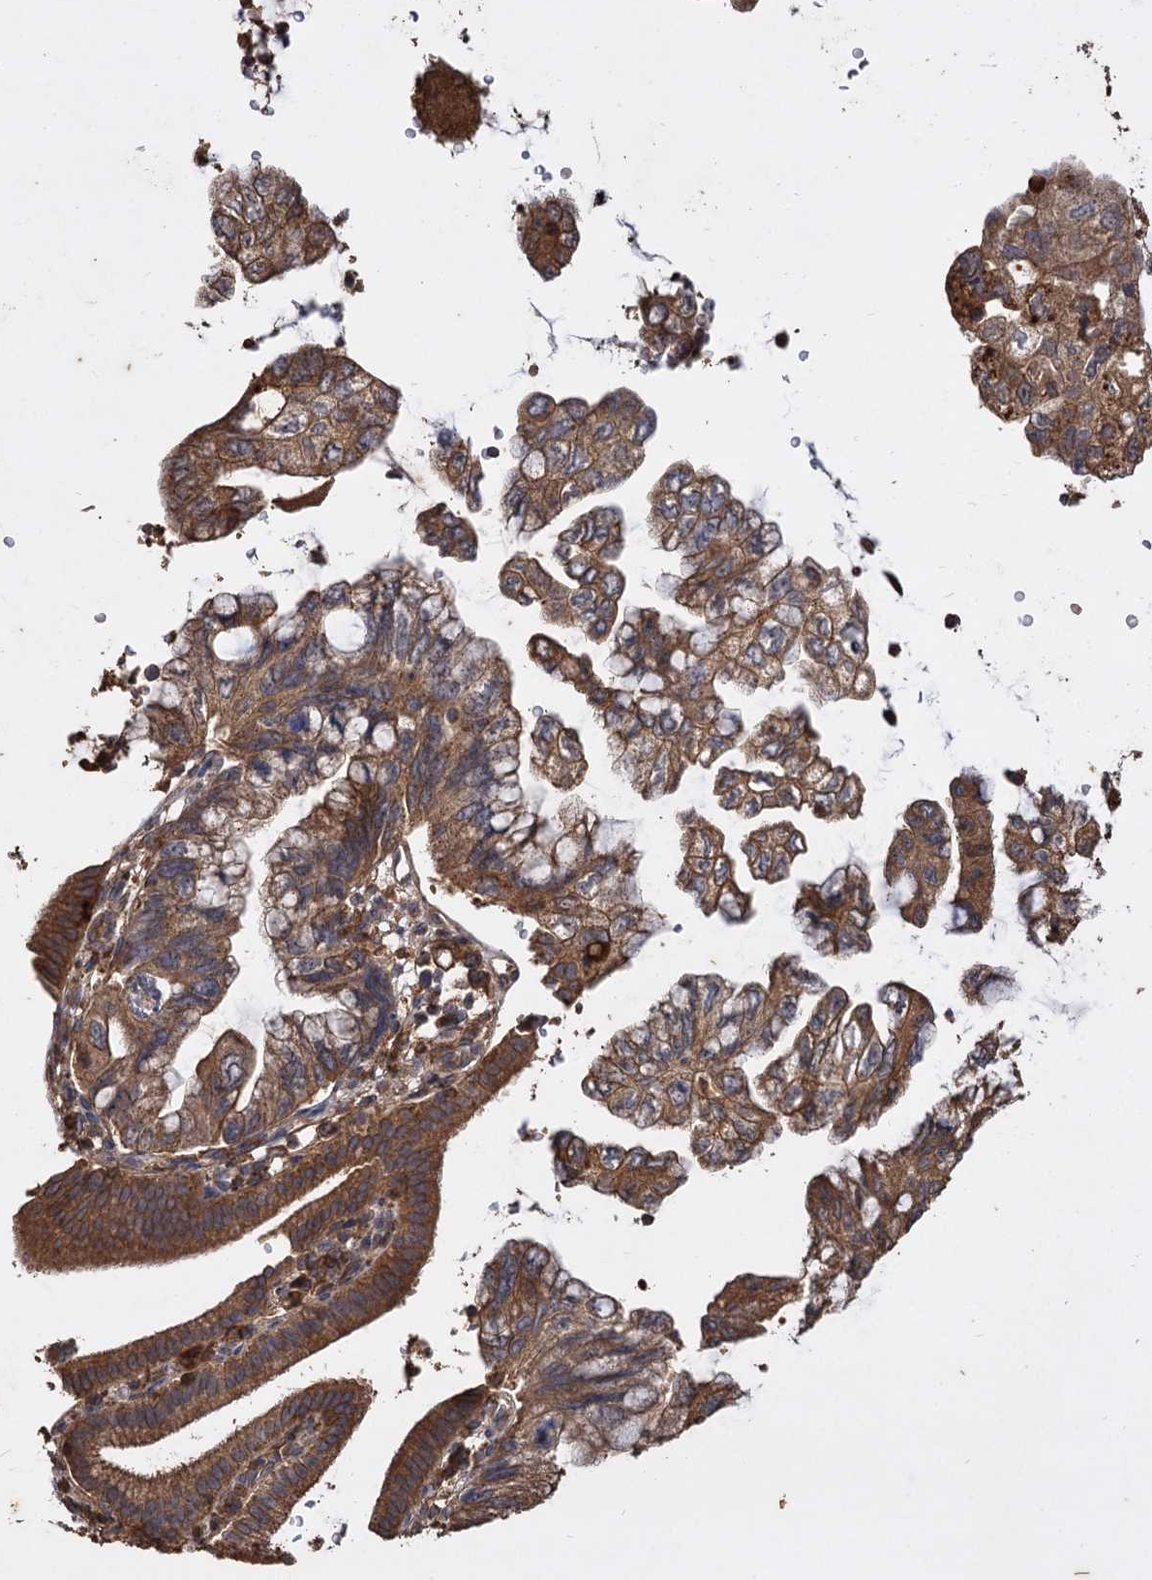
{"staining": {"intensity": "moderate", "quantity": ">75%", "location": "cytoplasmic/membranous"}, "tissue": "pancreatic cancer", "cell_type": "Tumor cells", "image_type": "cancer", "snomed": [{"axis": "morphology", "description": "Adenocarcinoma, NOS"}, {"axis": "topography", "description": "Pancreas"}], "caption": "Immunohistochemical staining of pancreatic cancer (adenocarcinoma) demonstrates moderate cytoplasmic/membranous protein positivity in approximately >75% of tumor cells.", "gene": "GCLC", "patient": {"sex": "female", "age": 73}}